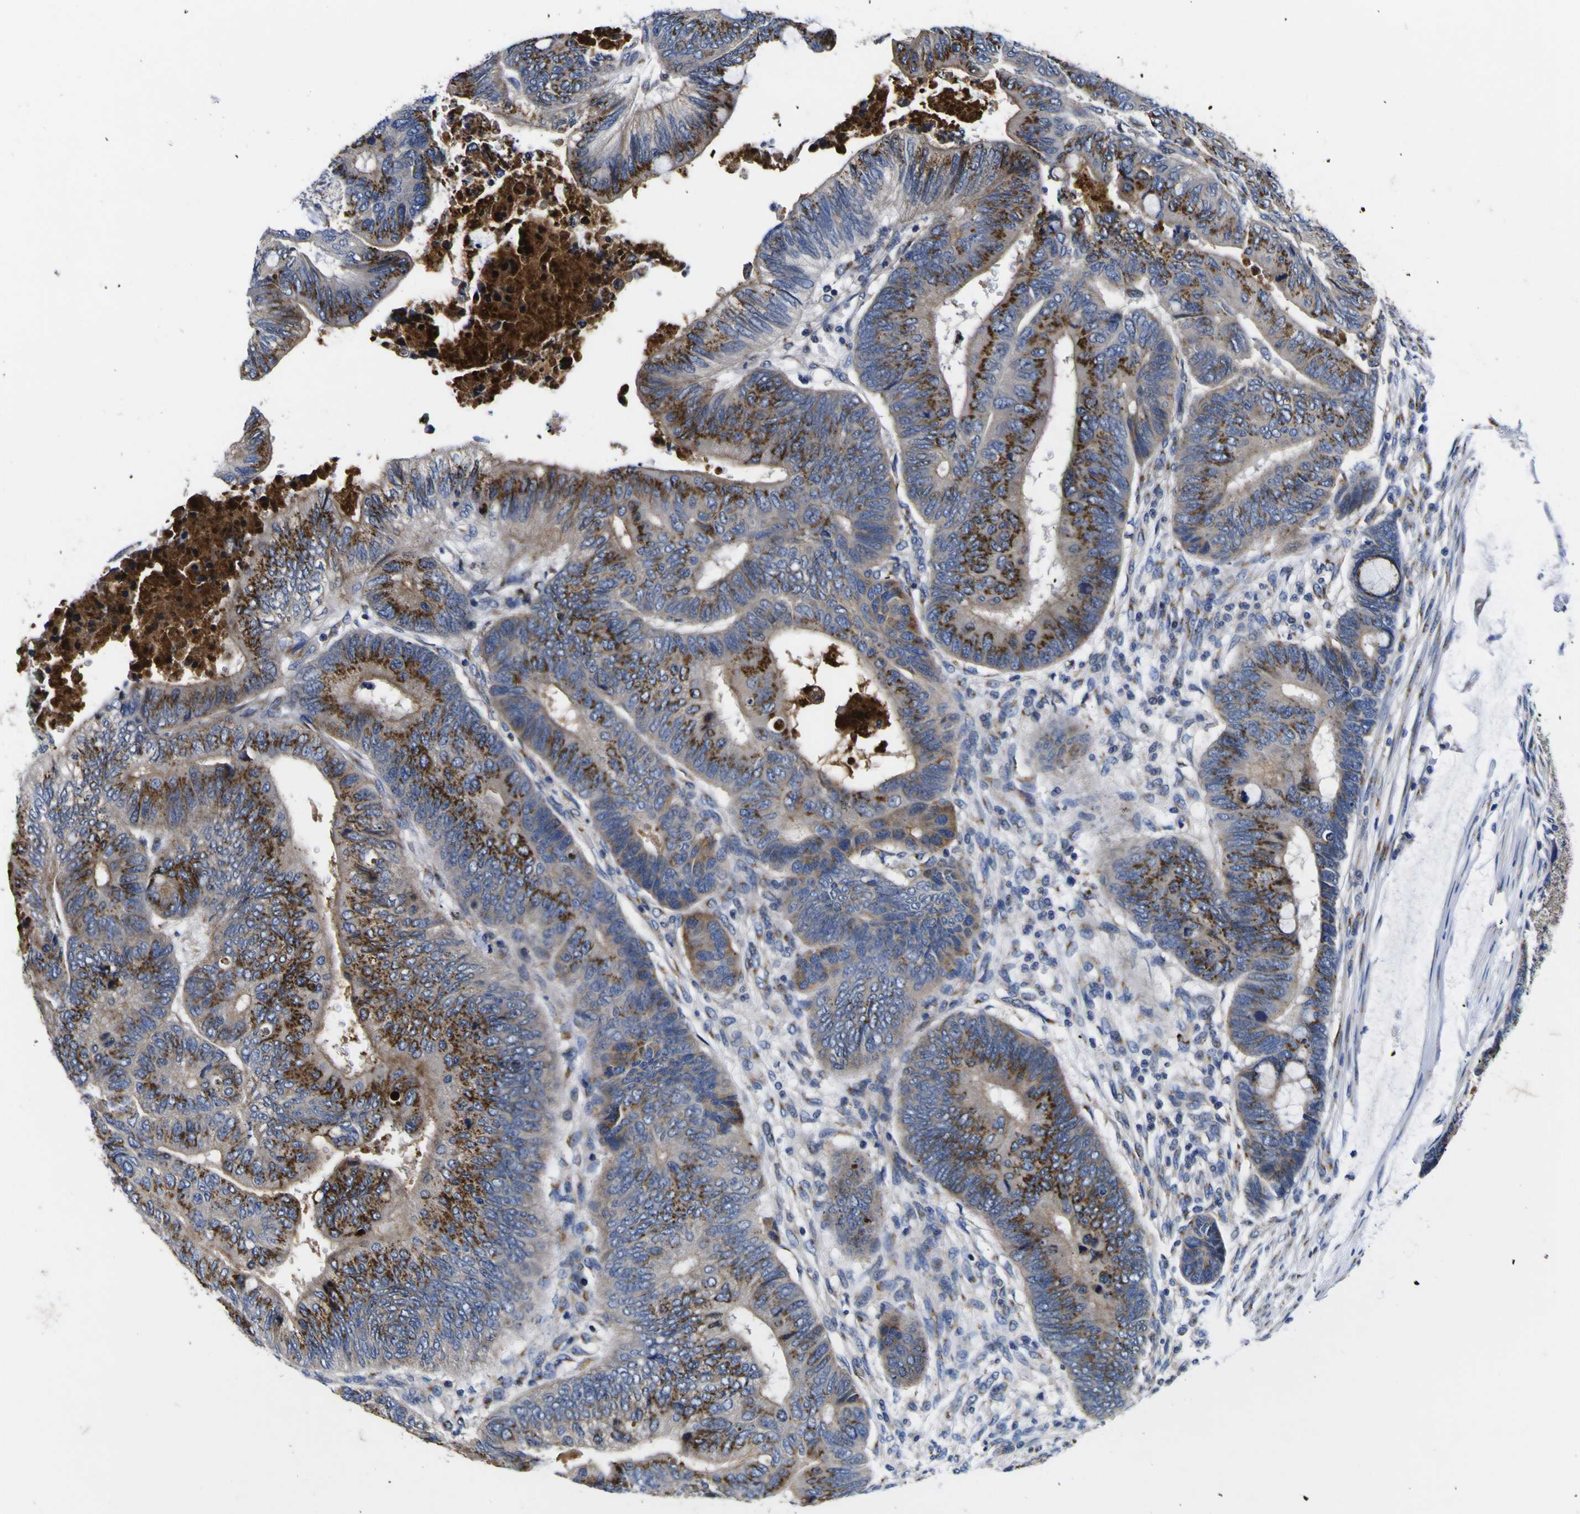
{"staining": {"intensity": "strong", "quantity": ">75%", "location": "cytoplasmic/membranous"}, "tissue": "colorectal cancer", "cell_type": "Tumor cells", "image_type": "cancer", "snomed": [{"axis": "morphology", "description": "Normal tissue, NOS"}, {"axis": "morphology", "description": "Adenocarcinoma, NOS"}, {"axis": "topography", "description": "Rectum"}, {"axis": "topography", "description": "Peripheral nerve tissue"}], "caption": "The image demonstrates immunohistochemical staining of colorectal cancer. There is strong cytoplasmic/membranous expression is seen in approximately >75% of tumor cells.", "gene": "COA1", "patient": {"sex": "male", "age": 92}}